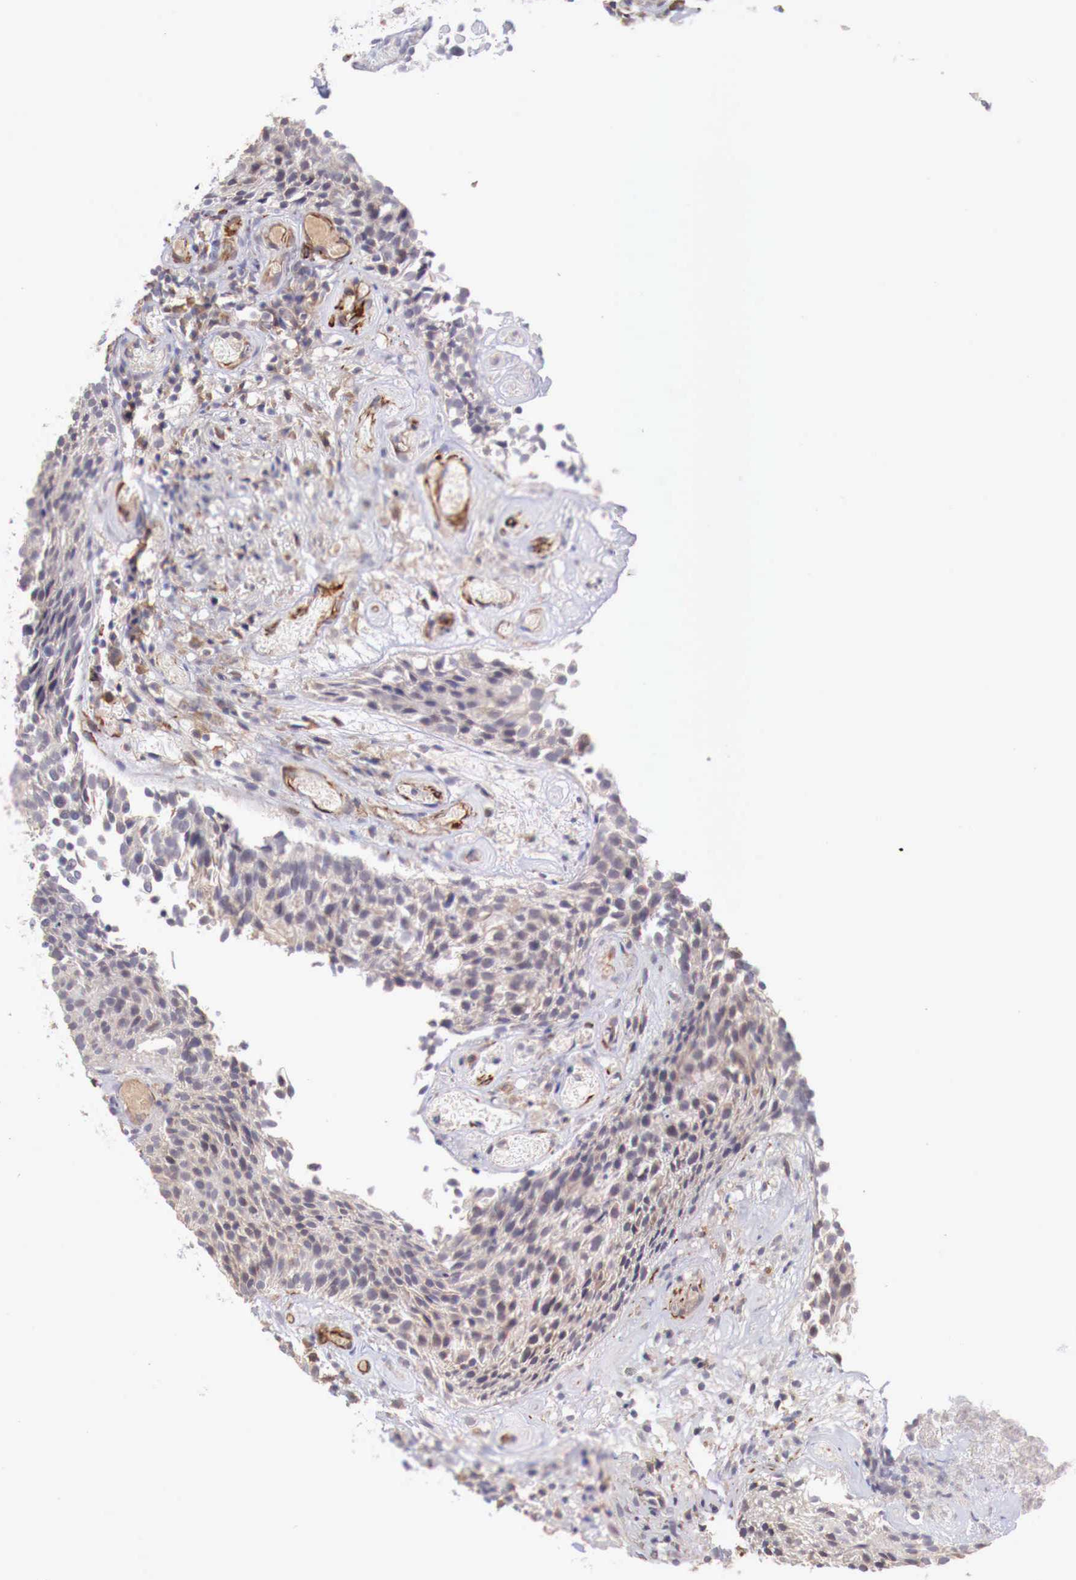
{"staining": {"intensity": "negative", "quantity": "none", "location": "none"}, "tissue": "urothelial cancer", "cell_type": "Tumor cells", "image_type": "cancer", "snomed": [{"axis": "morphology", "description": "Urothelial carcinoma, Low grade"}, {"axis": "topography", "description": "Urinary bladder"}], "caption": "Tumor cells are negative for brown protein staining in urothelial carcinoma (low-grade).", "gene": "WT1", "patient": {"sex": "male", "age": 85}}